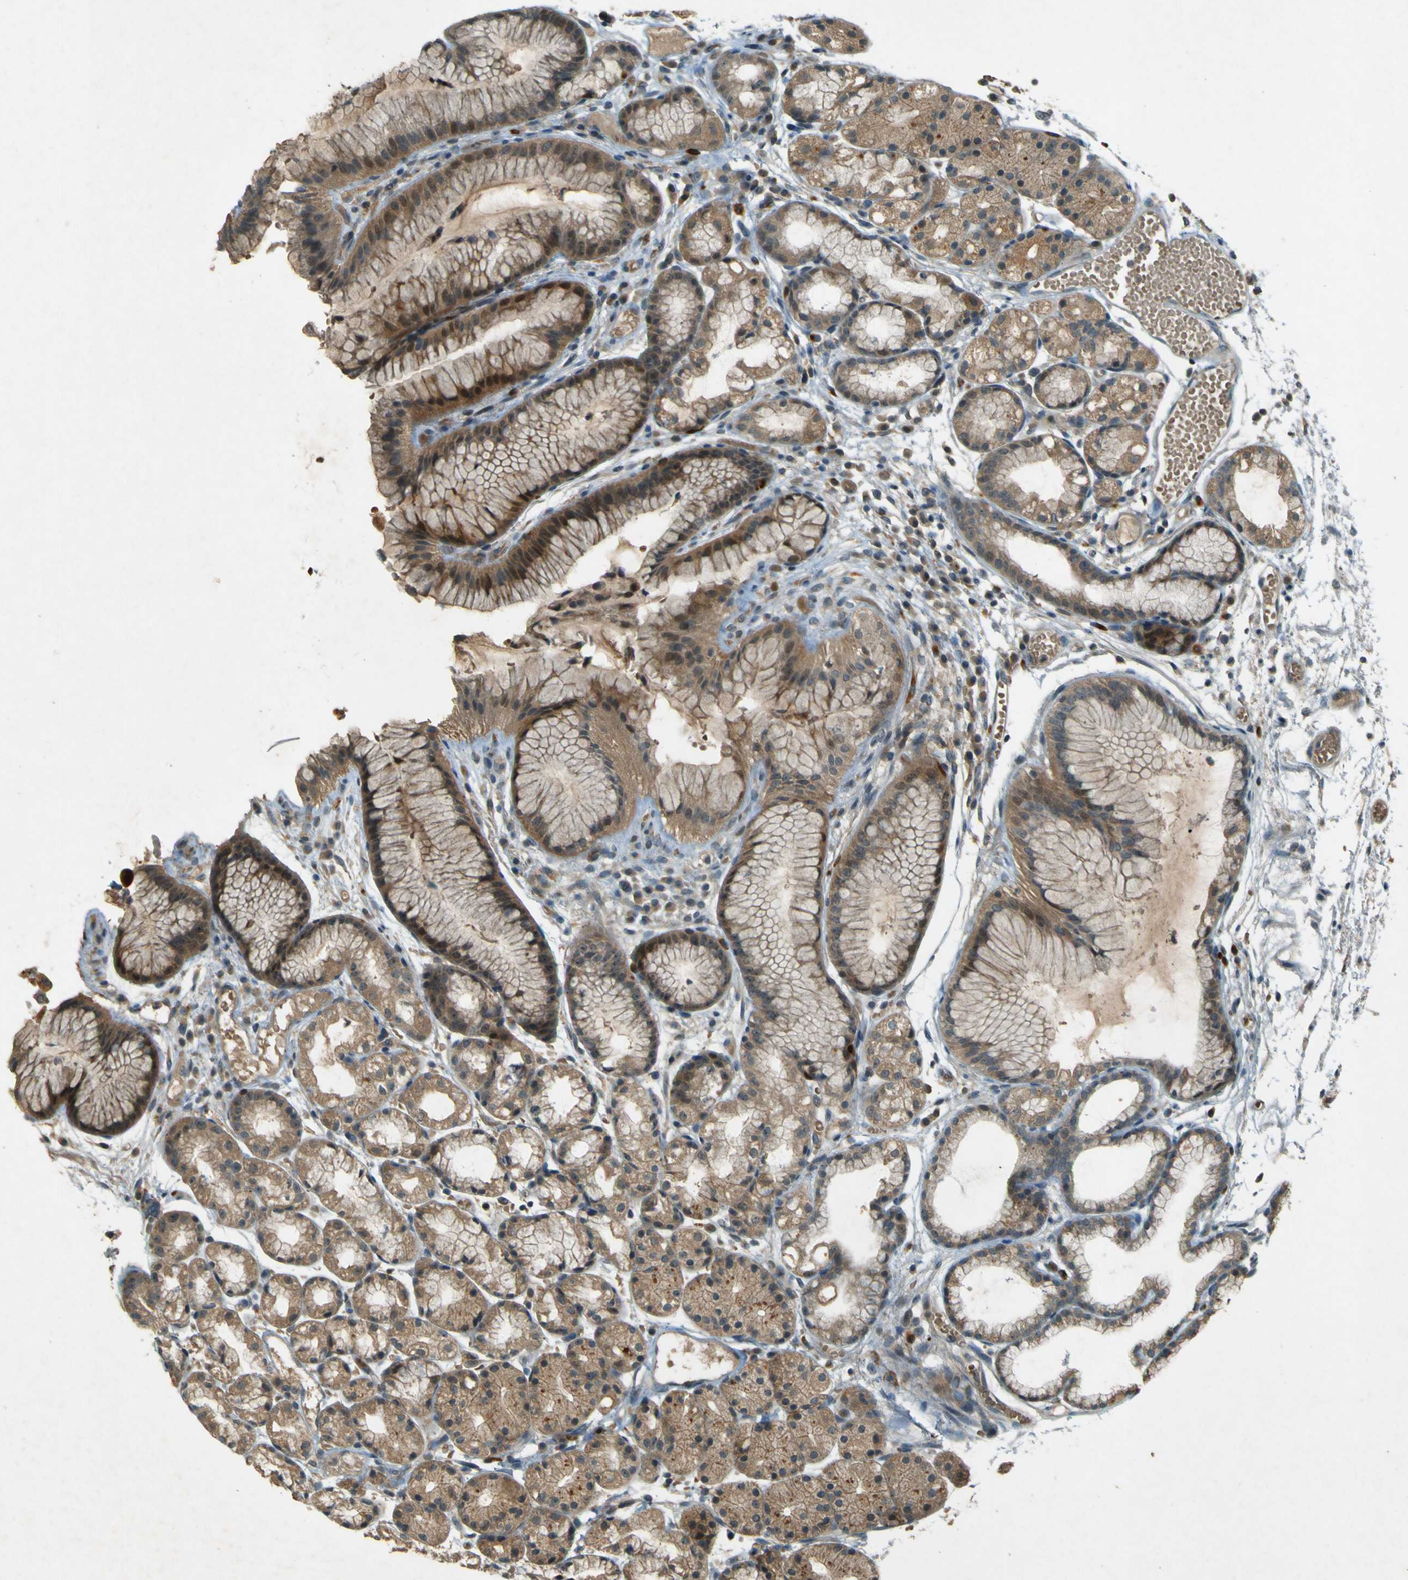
{"staining": {"intensity": "moderate", "quantity": ">75%", "location": "cytoplasmic/membranous,nuclear"}, "tissue": "stomach", "cell_type": "Glandular cells", "image_type": "normal", "snomed": [{"axis": "morphology", "description": "Normal tissue, NOS"}, {"axis": "topography", "description": "Stomach, upper"}], "caption": "Brown immunohistochemical staining in unremarkable human stomach exhibits moderate cytoplasmic/membranous,nuclear positivity in about >75% of glandular cells. (Brightfield microscopy of DAB IHC at high magnification).", "gene": "MPDZ", "patient": {"sex": "male", "age": 72}}